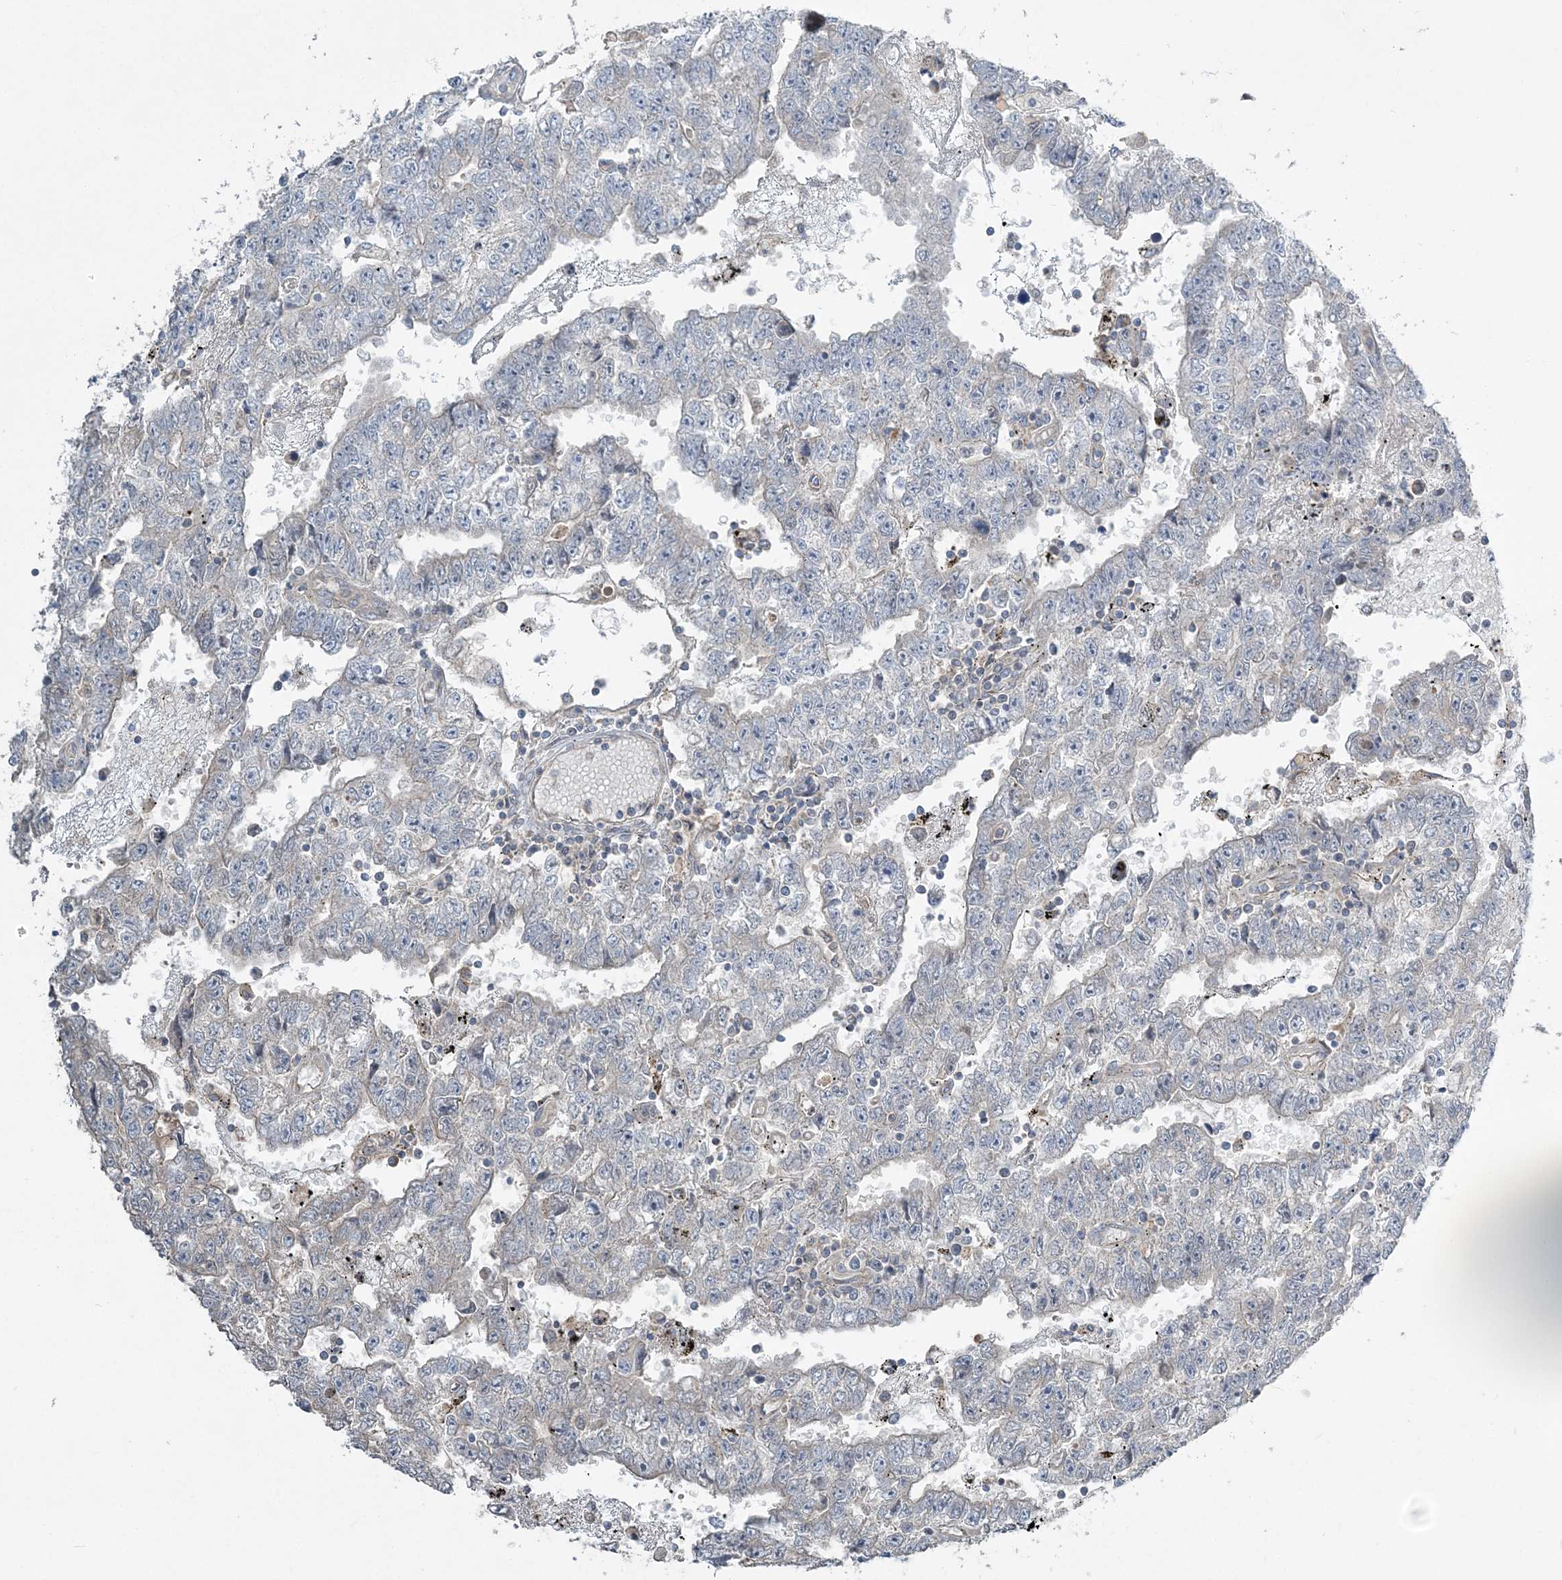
{"staining": {"intensity": "negative", "quantity": "none", "location": "none"}, "tissue": "testis cancer", "cell_type": "Tumor cells", "image_type": "cancer", "snomed": [{"axis": "morphology", "description": "Carcinoma, Embryonal, NOS"}, {"axis": "topography", "description": "Testis"}], "caption": "Micrograph shows no protein positivity in tumor cells of testis cancer tissue.", "gene": "SLC4A10", "patient": {"sex": "male", "age": 25}}